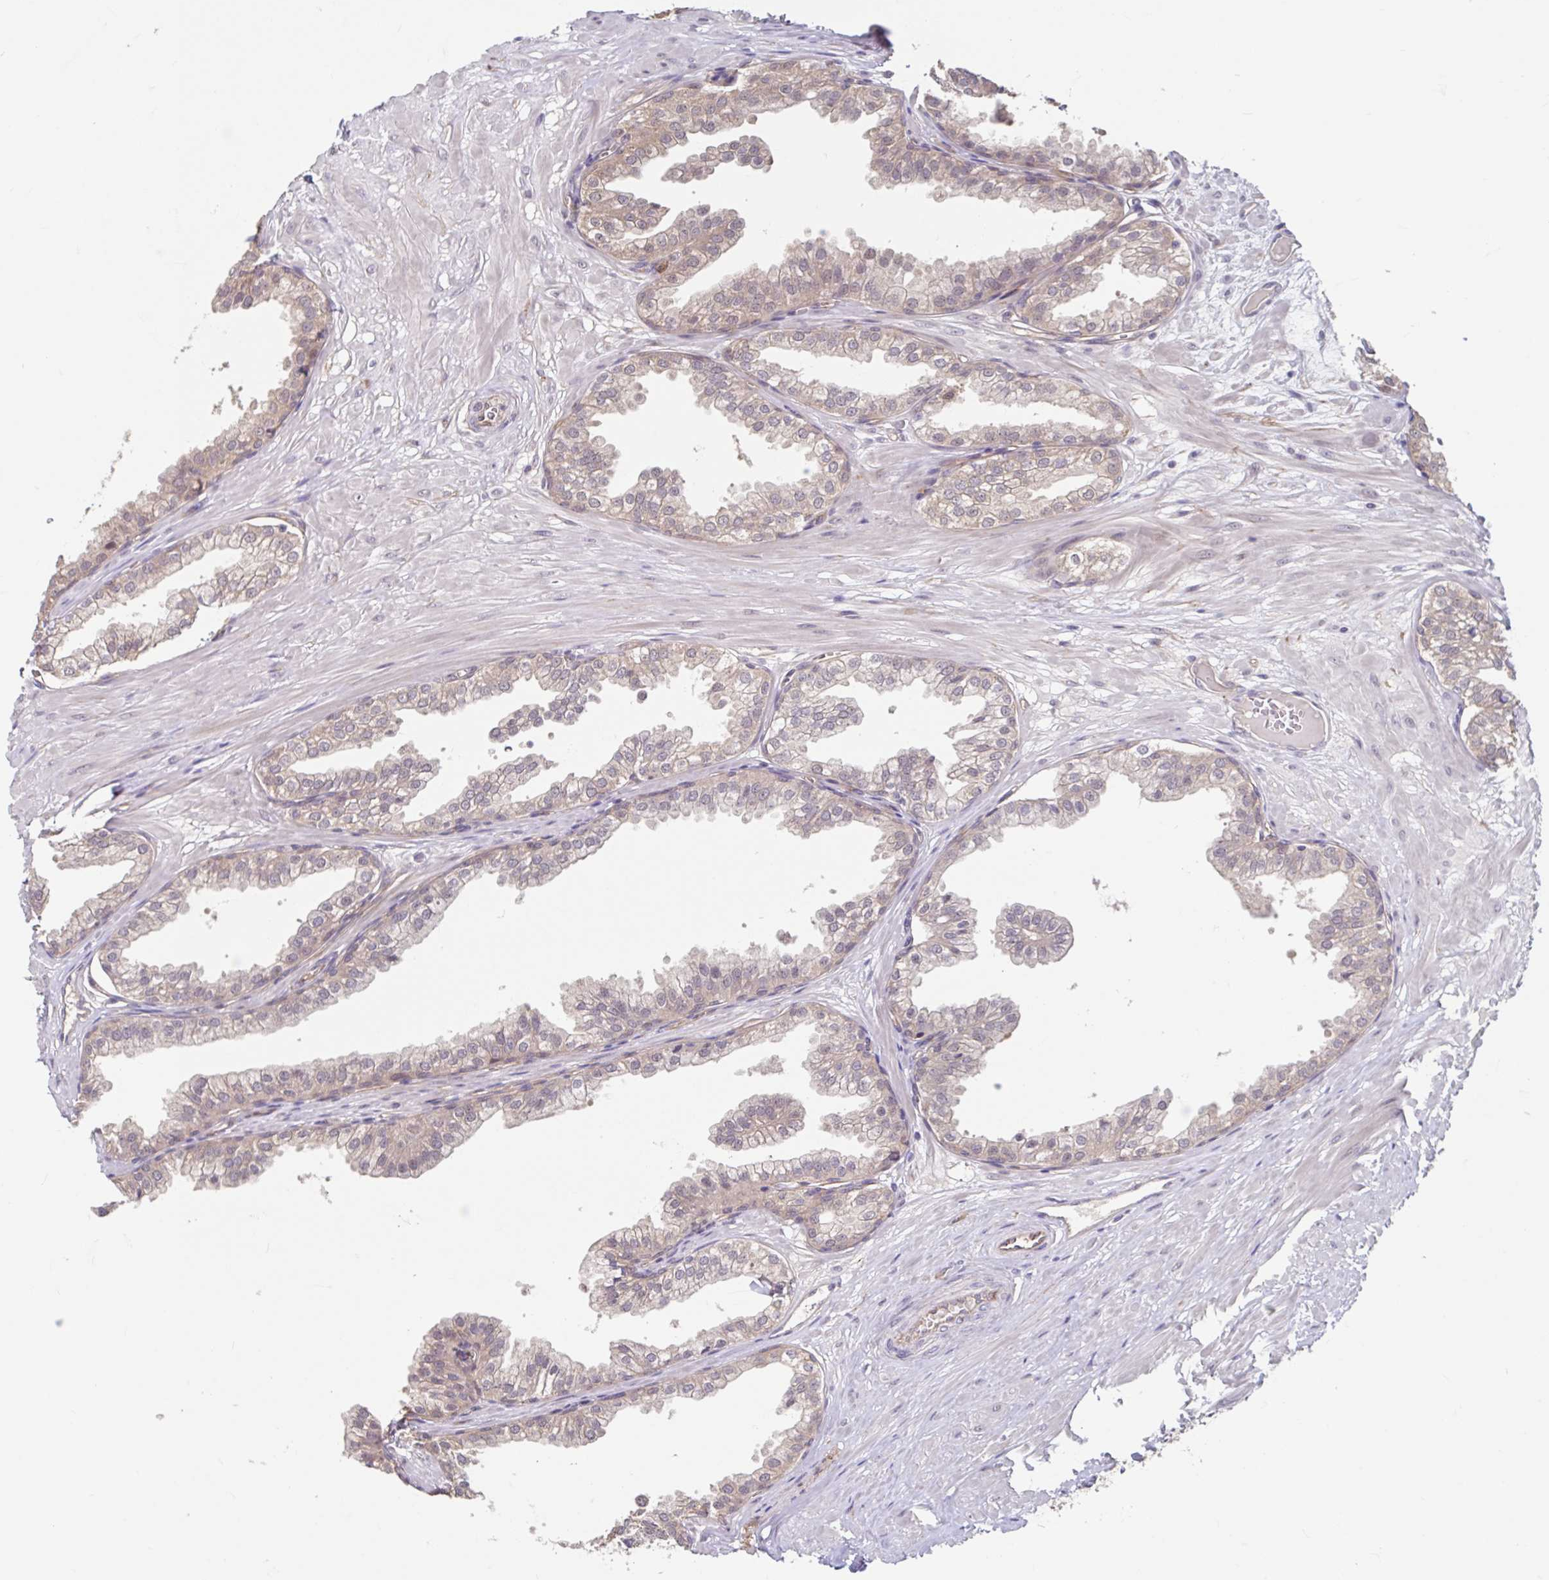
{"staining": {"intensity": "weak", "quantity": "25%-75%", "location": "cytoplasmic/membranous"}, "tissue": "prostate", "cell_type": "Glandular cells", "image_type": "normal", "snomed": [{"axis": "morphology", "description": "Normal tissue, NOS"}, {"axis": "topography", "description": "Prostate"}, {"axis": "topography", "description": "Peripheral nerve tissue"}], "caption": "Prostate was stained to show a protein in brown. There is low levels of weak cytoplasmic/membranous expression in about 25%-75% of glandular cells.", "gene": "STYXL1", "patient": {"sex": "male", "age": 55}}